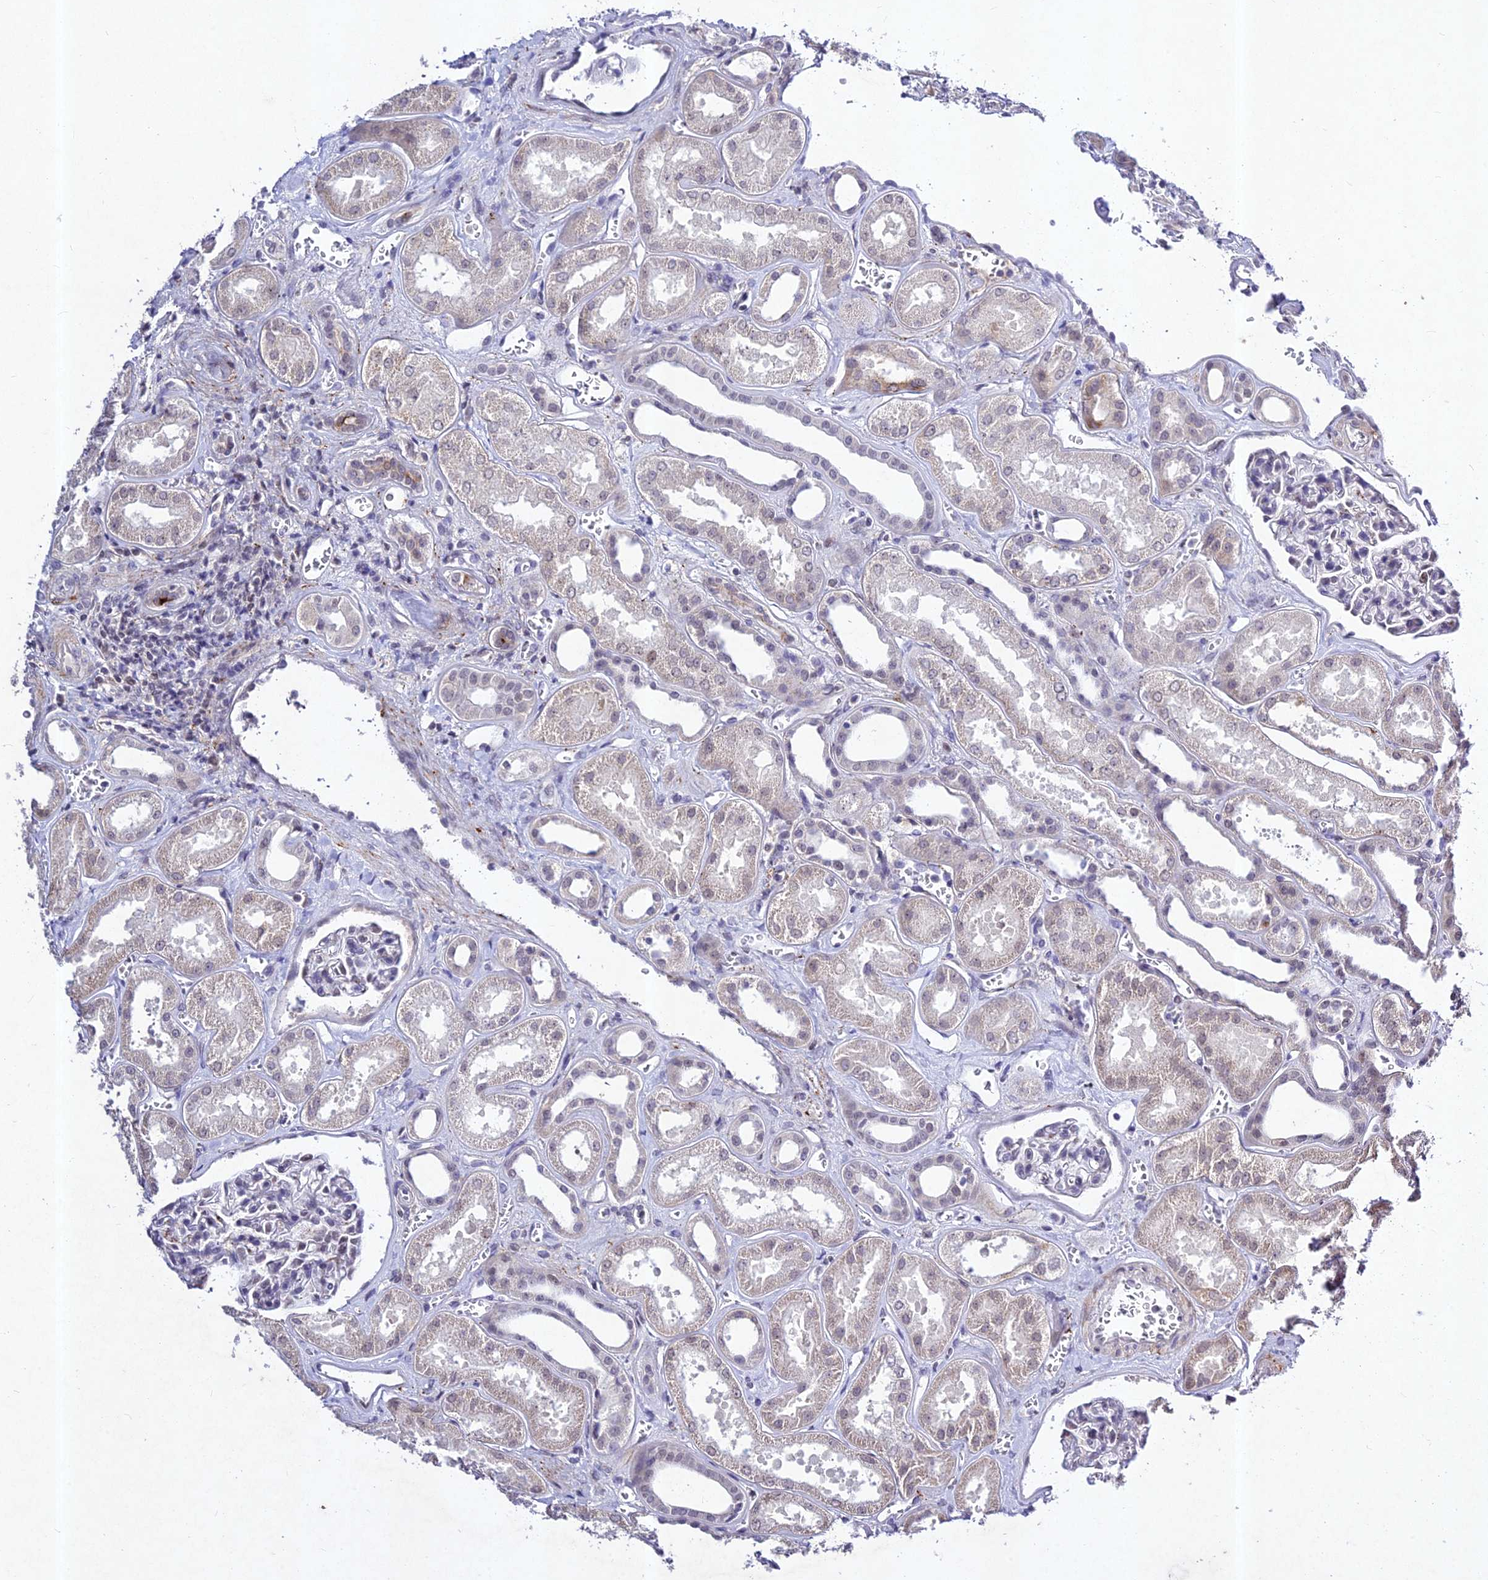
{"staining": {"intensity": "weak", "quantity": "<25%", "location": "nuclear"}, "tissue": "kidney", "cell_type": "Cells in glomeruli", "image_type": "normal", "snomed": [{"axis": "morphology", "description": "Normal tissue, NOS"}, {"axis": "morphology", "description": "Adenocarcinoma, NOS"}, {"axis": "topography", "description": "Kidney"}], "caption": "This is an immunohistochemistry image of normal human kidney. There is no positivity in cells in glomeruli.", "gene": "RAVER1", "patient": {"sex": "female", "age": 68}}